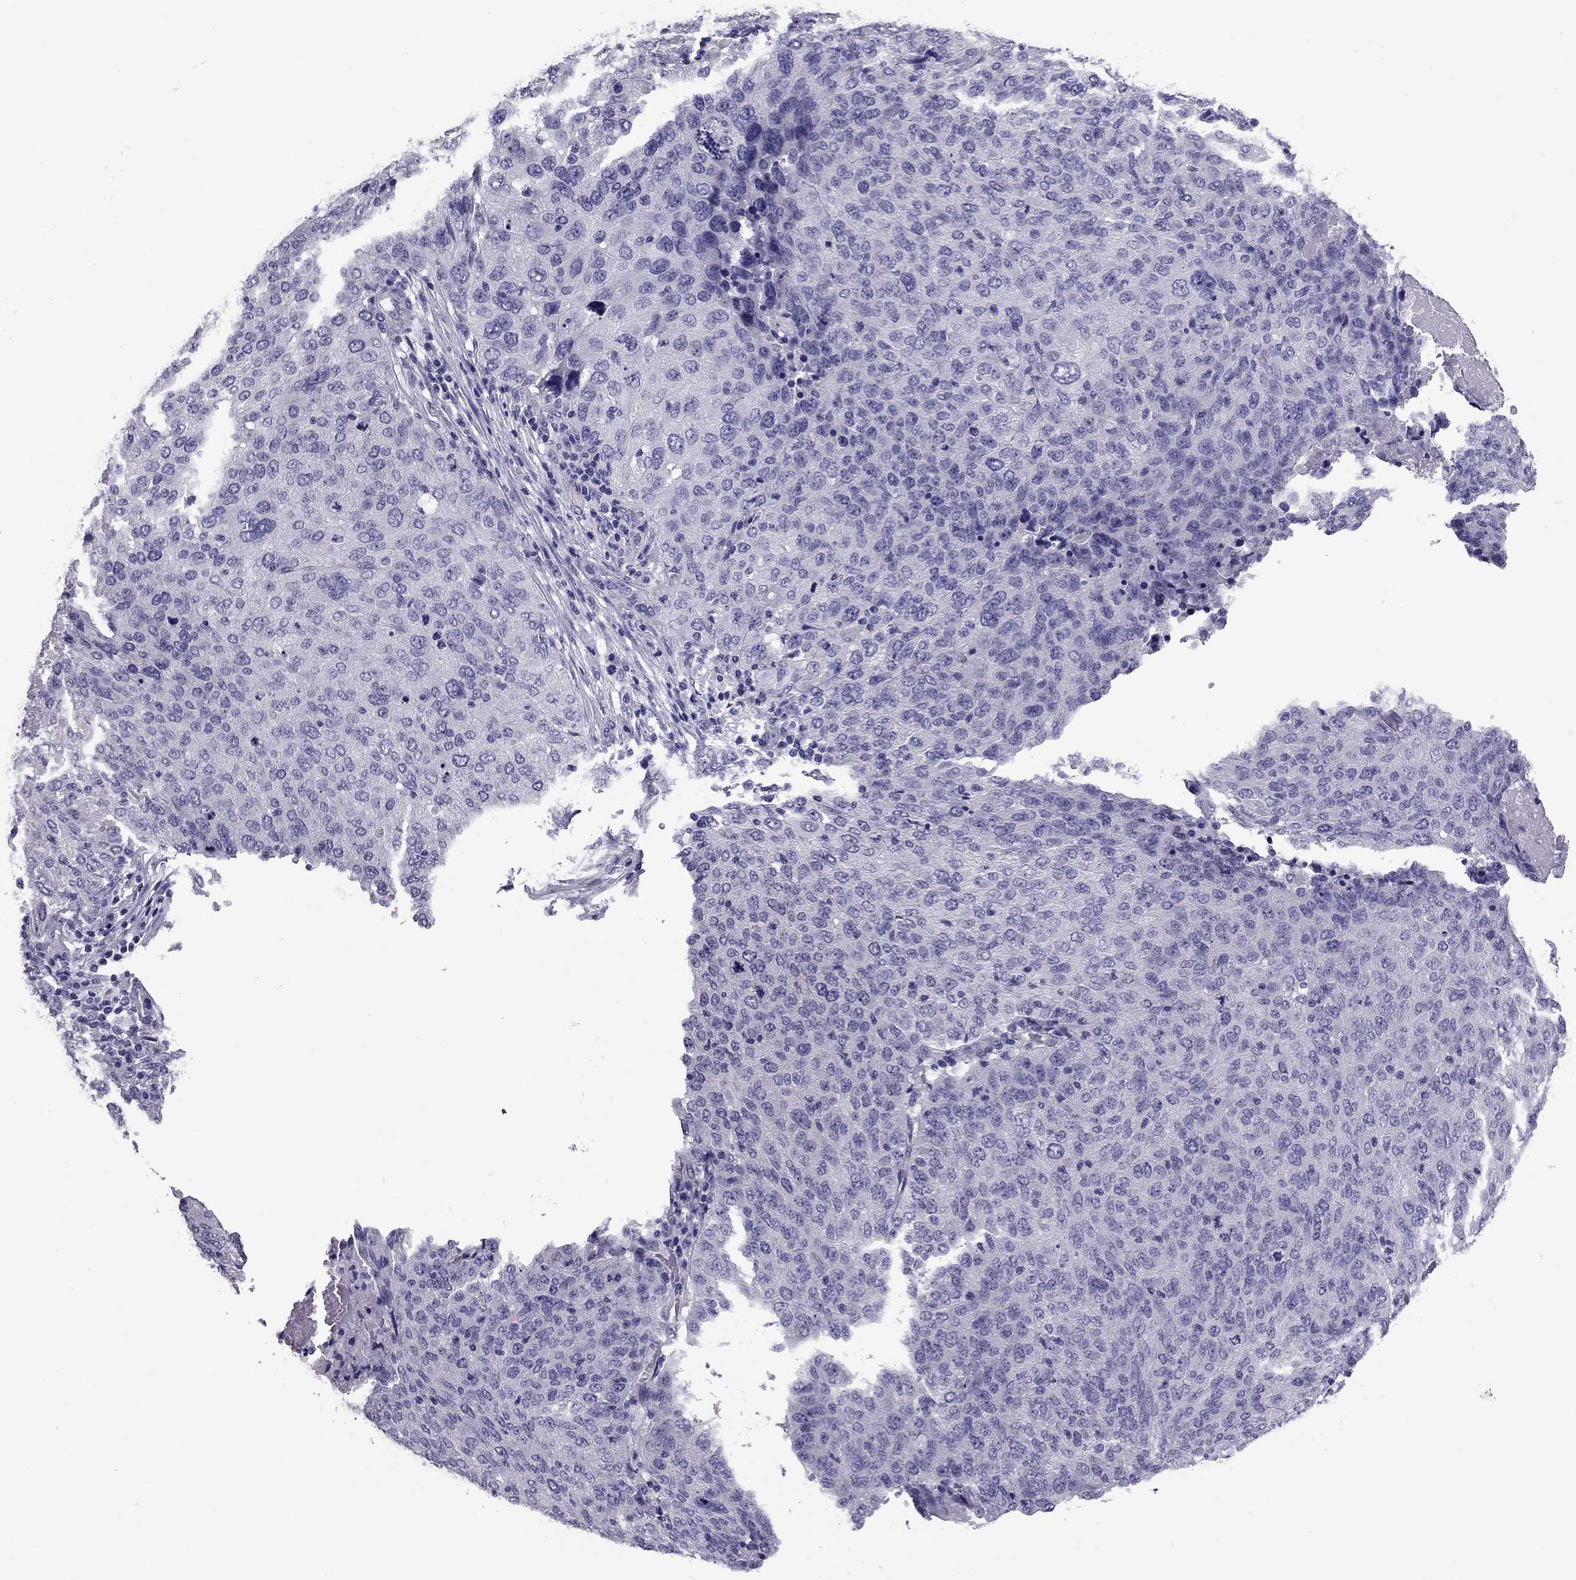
{"staining": {"intensity": "negative", "quantity": "none", "location": "none"}, "tissue": "ovarian cancer", "cell_type": "Tumor cells", "image_type": "cancer", "snomed": [{"axis": "morphology", "description": "Carcinoma, endometroid"}, {"axis": "topography", "description": "Ovary"}], "caption": "DAB (3,3'-diaminobenzidine) immunohistochemical staining of human ovarian cancer (endometroid carcinoma) reveals no significant expression in tumor cells.", "gene": "PDE6A", "patient": {"sex": "female", "age": 58}}